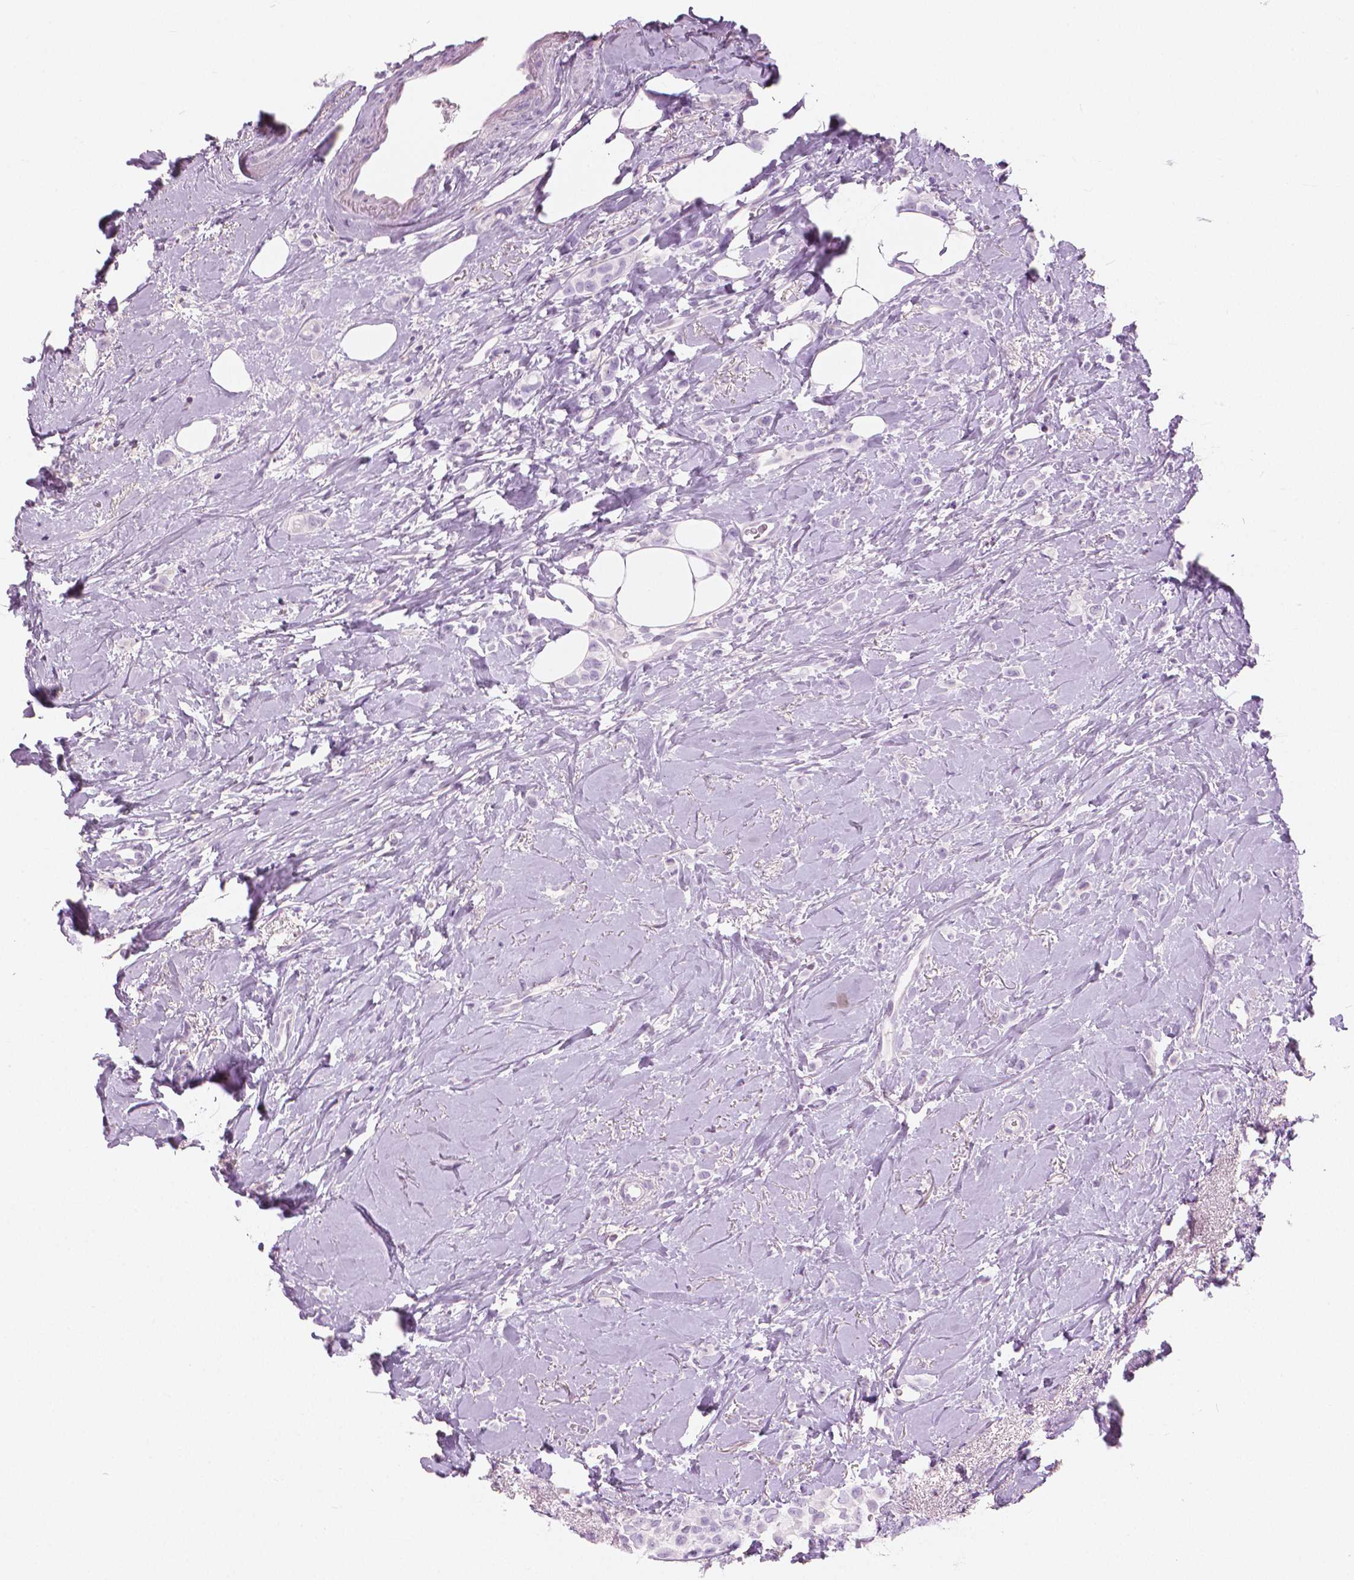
{"staining": {"intensity": "negative", "quantity": "none", "location": "none"}, "tissue": "breast cancer", "cell_type": "Tumor cells", "image_type": "cancer", "snomed": [{"axis": "morphology", "description": "Lobular carcinoma"}, {"axis": "topography", "description": "Breast"}], "caption": "Breast lobular carcinoma was stained to show a protein in brown. There is no significant expression in tumor cells.", "gene": "GALM", "patient": {"sex": "female", "age": 66}}